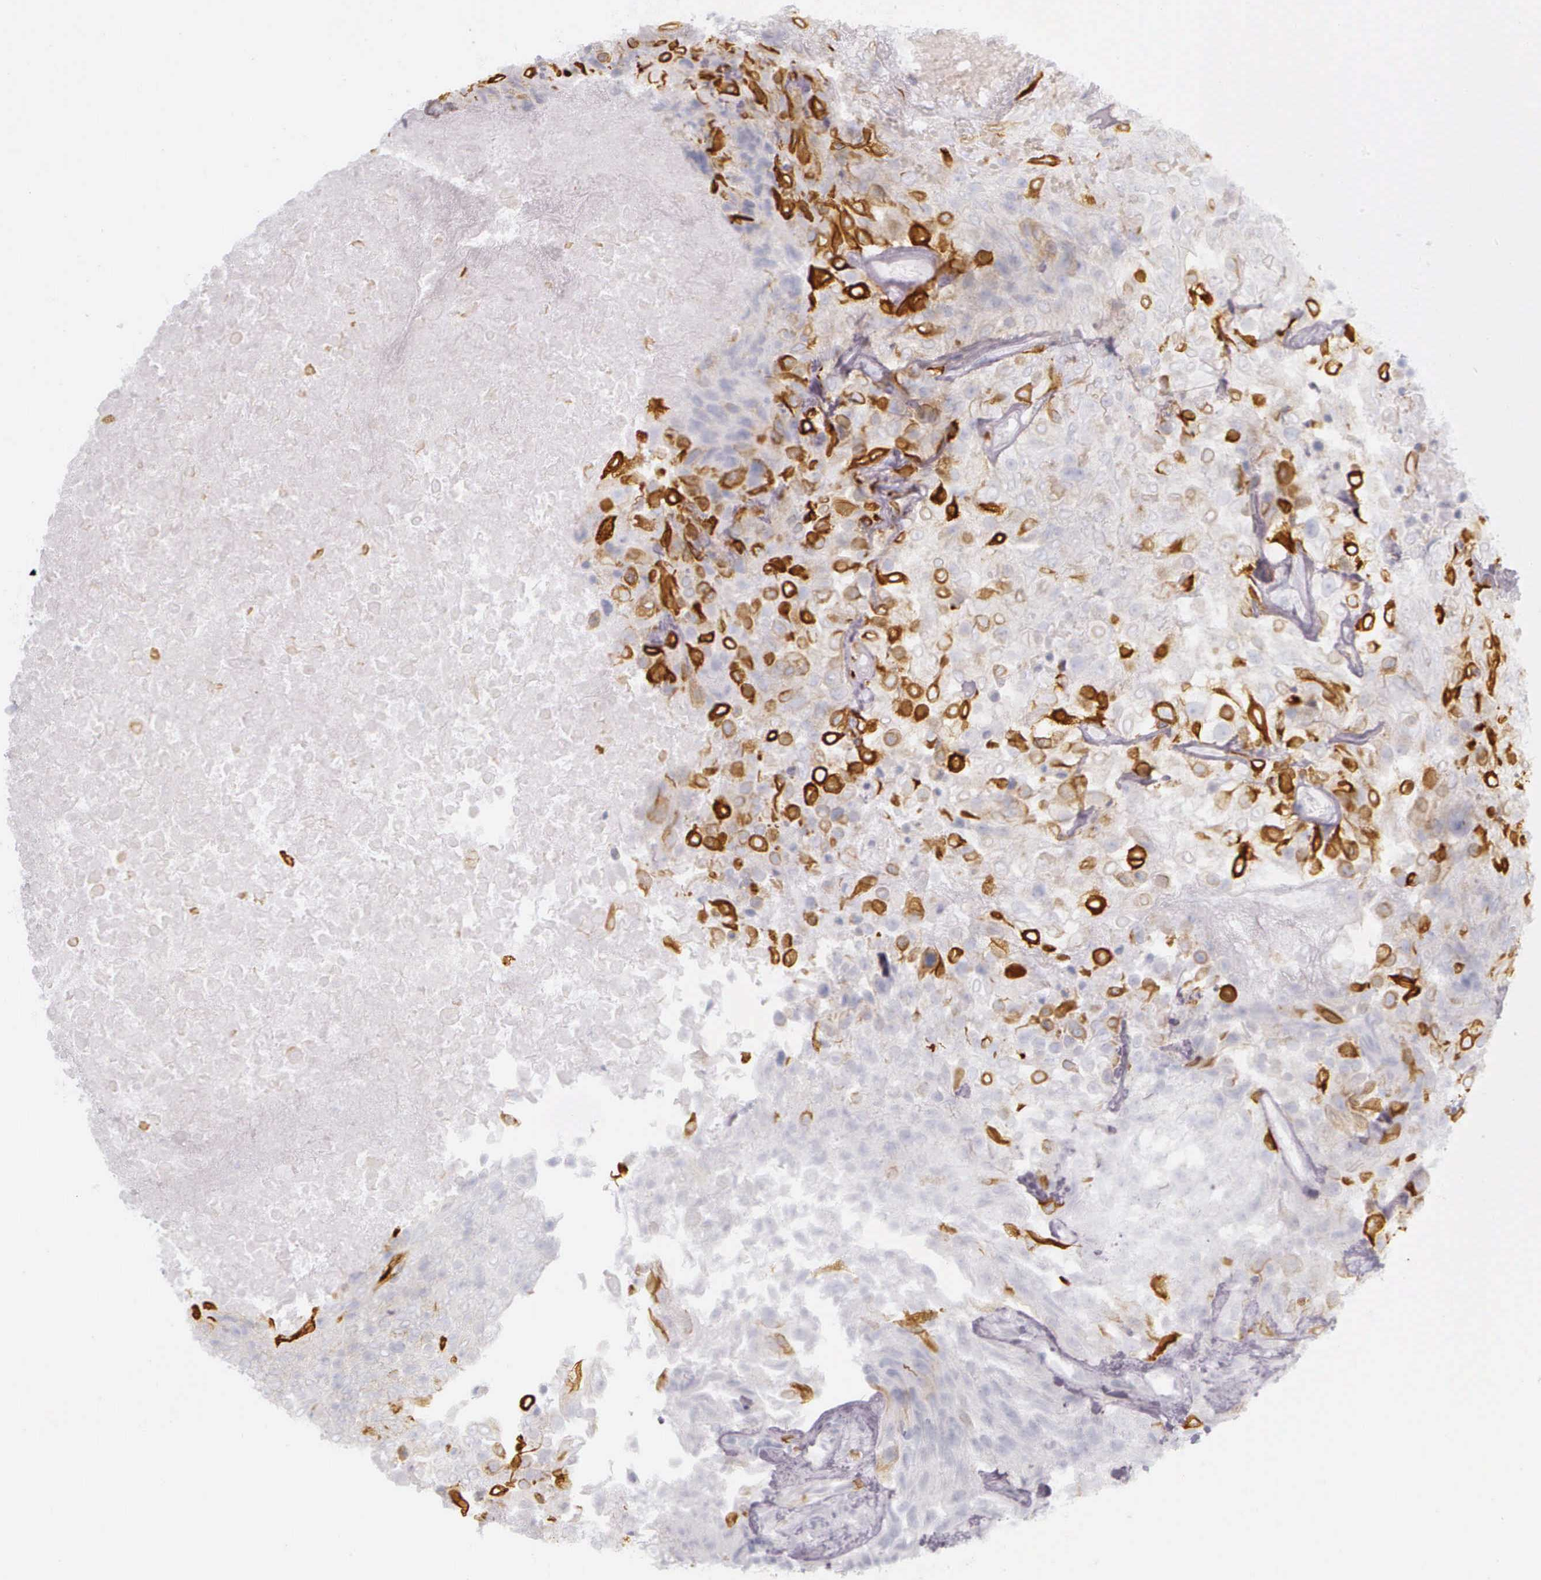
{"staining": {"intensity": "strong", "quantity": "25%-75%", "location": "cytoplasmic/membranous"}, "tissue": "urothelial cancer", "cell_type": "Tumor cells", "image_type": "cancer", "snomed": [{"axis": "morphology", "description": "Urothelial carcinoma, High grade"}, {"axis": "topography", "description": "Urinary bladder"}], "caption": "Strong cytoplasmic/membranous staining is appreciated in approximately 25%-75% of tumor cells in urothelial cancer. (Stains: DAB in brown, nuclei in blue, Microscopy: brightfield microscopy at high magnification).", "gene": "KRT14", "patient": {"sex": "male", "age": 56}}